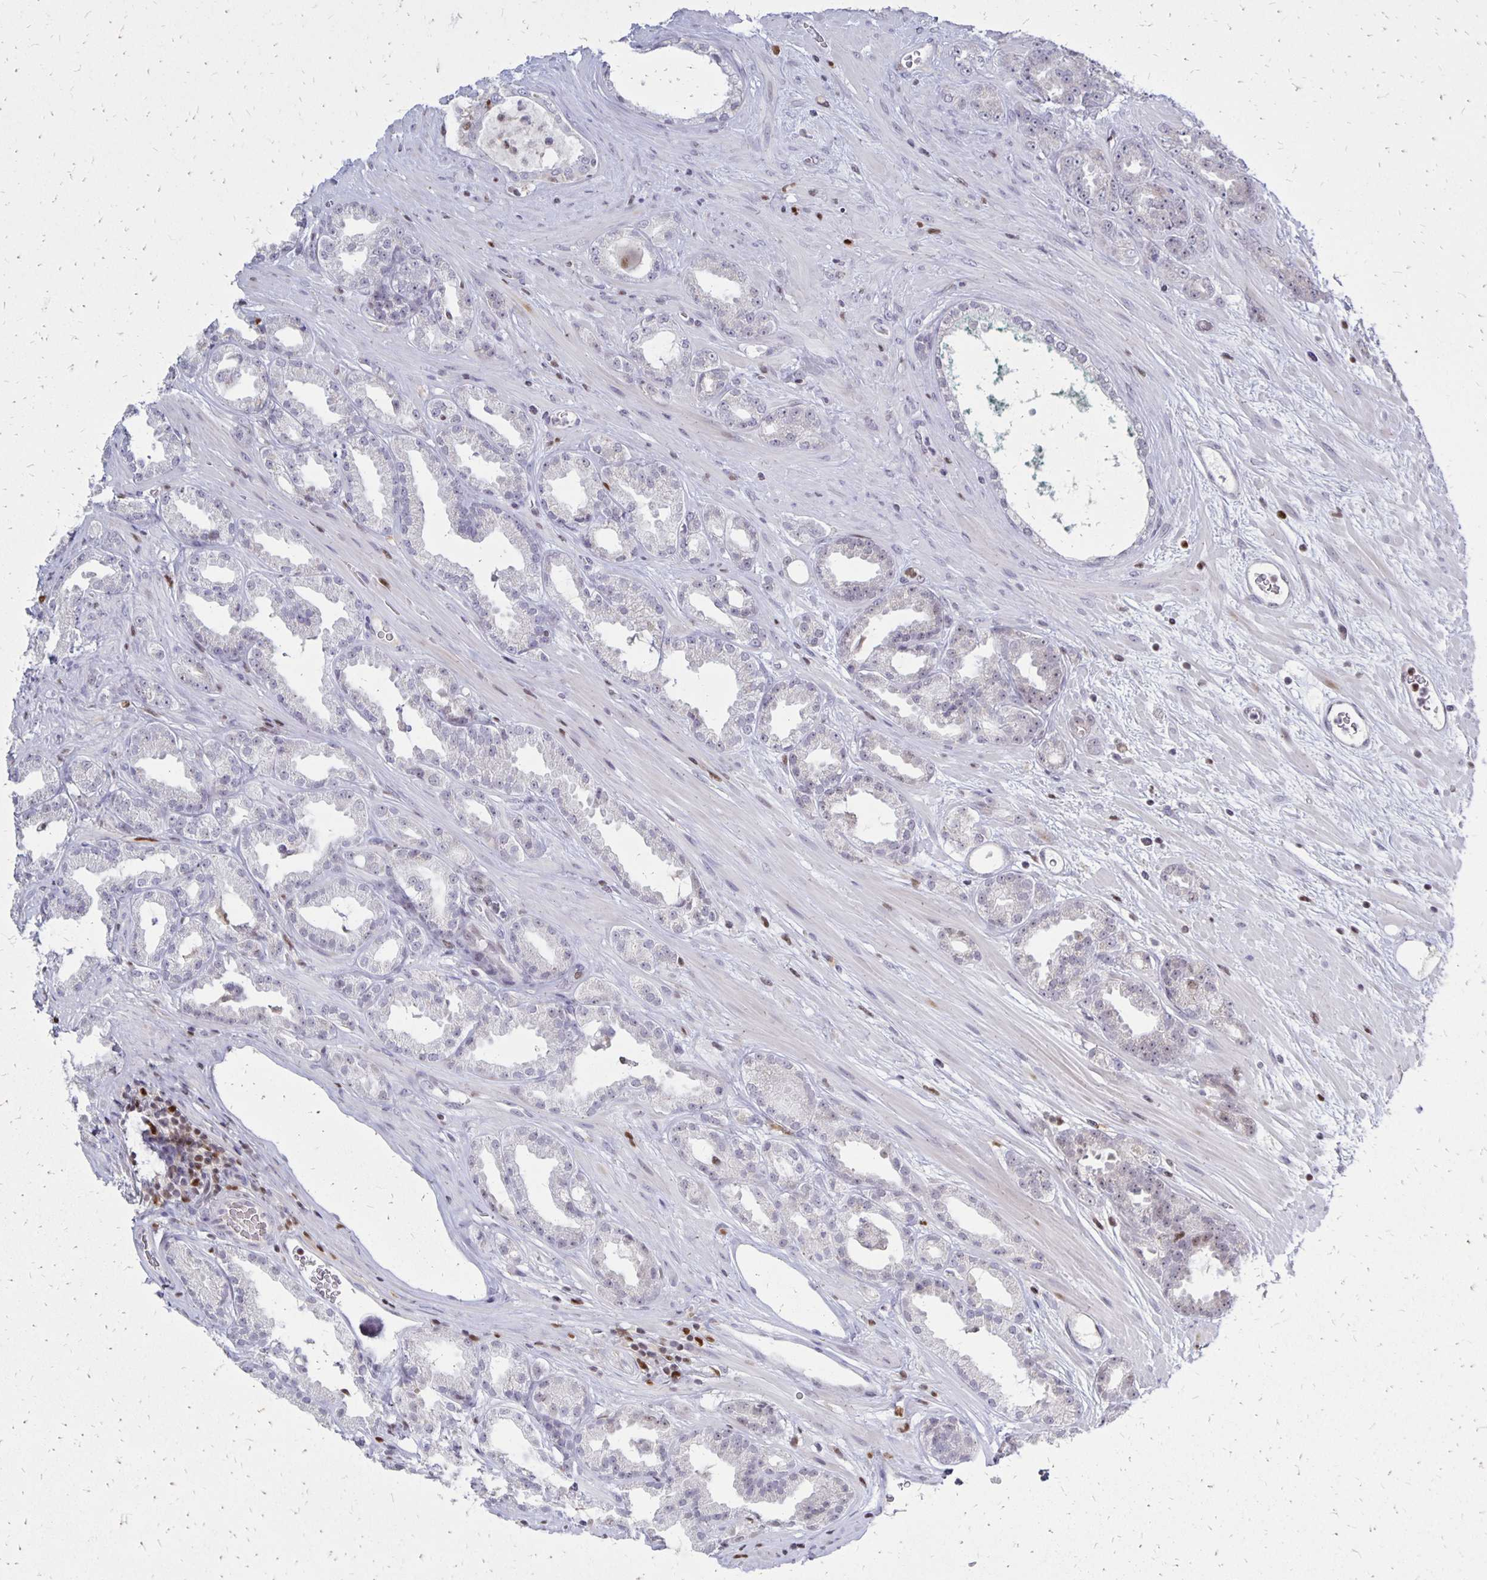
{"staining": {"intensity": "negative", "quantity": "none", "location": "none"}, "tissue": "prostate cancer", "cell_type": "Tumor cells", "image_type": "cancer", "snomed": [{"axis": "morphology", "description": "Adenocarcinoma, Low grade"}, {"axis": "topography", "description": "Prostate"}], "caption": "There is no significant staining in tumor cells of prostate cancer (low-grade adenocarcinoma).", "gene": "DCK", "patient": {"sex": "male", "age": 61}}